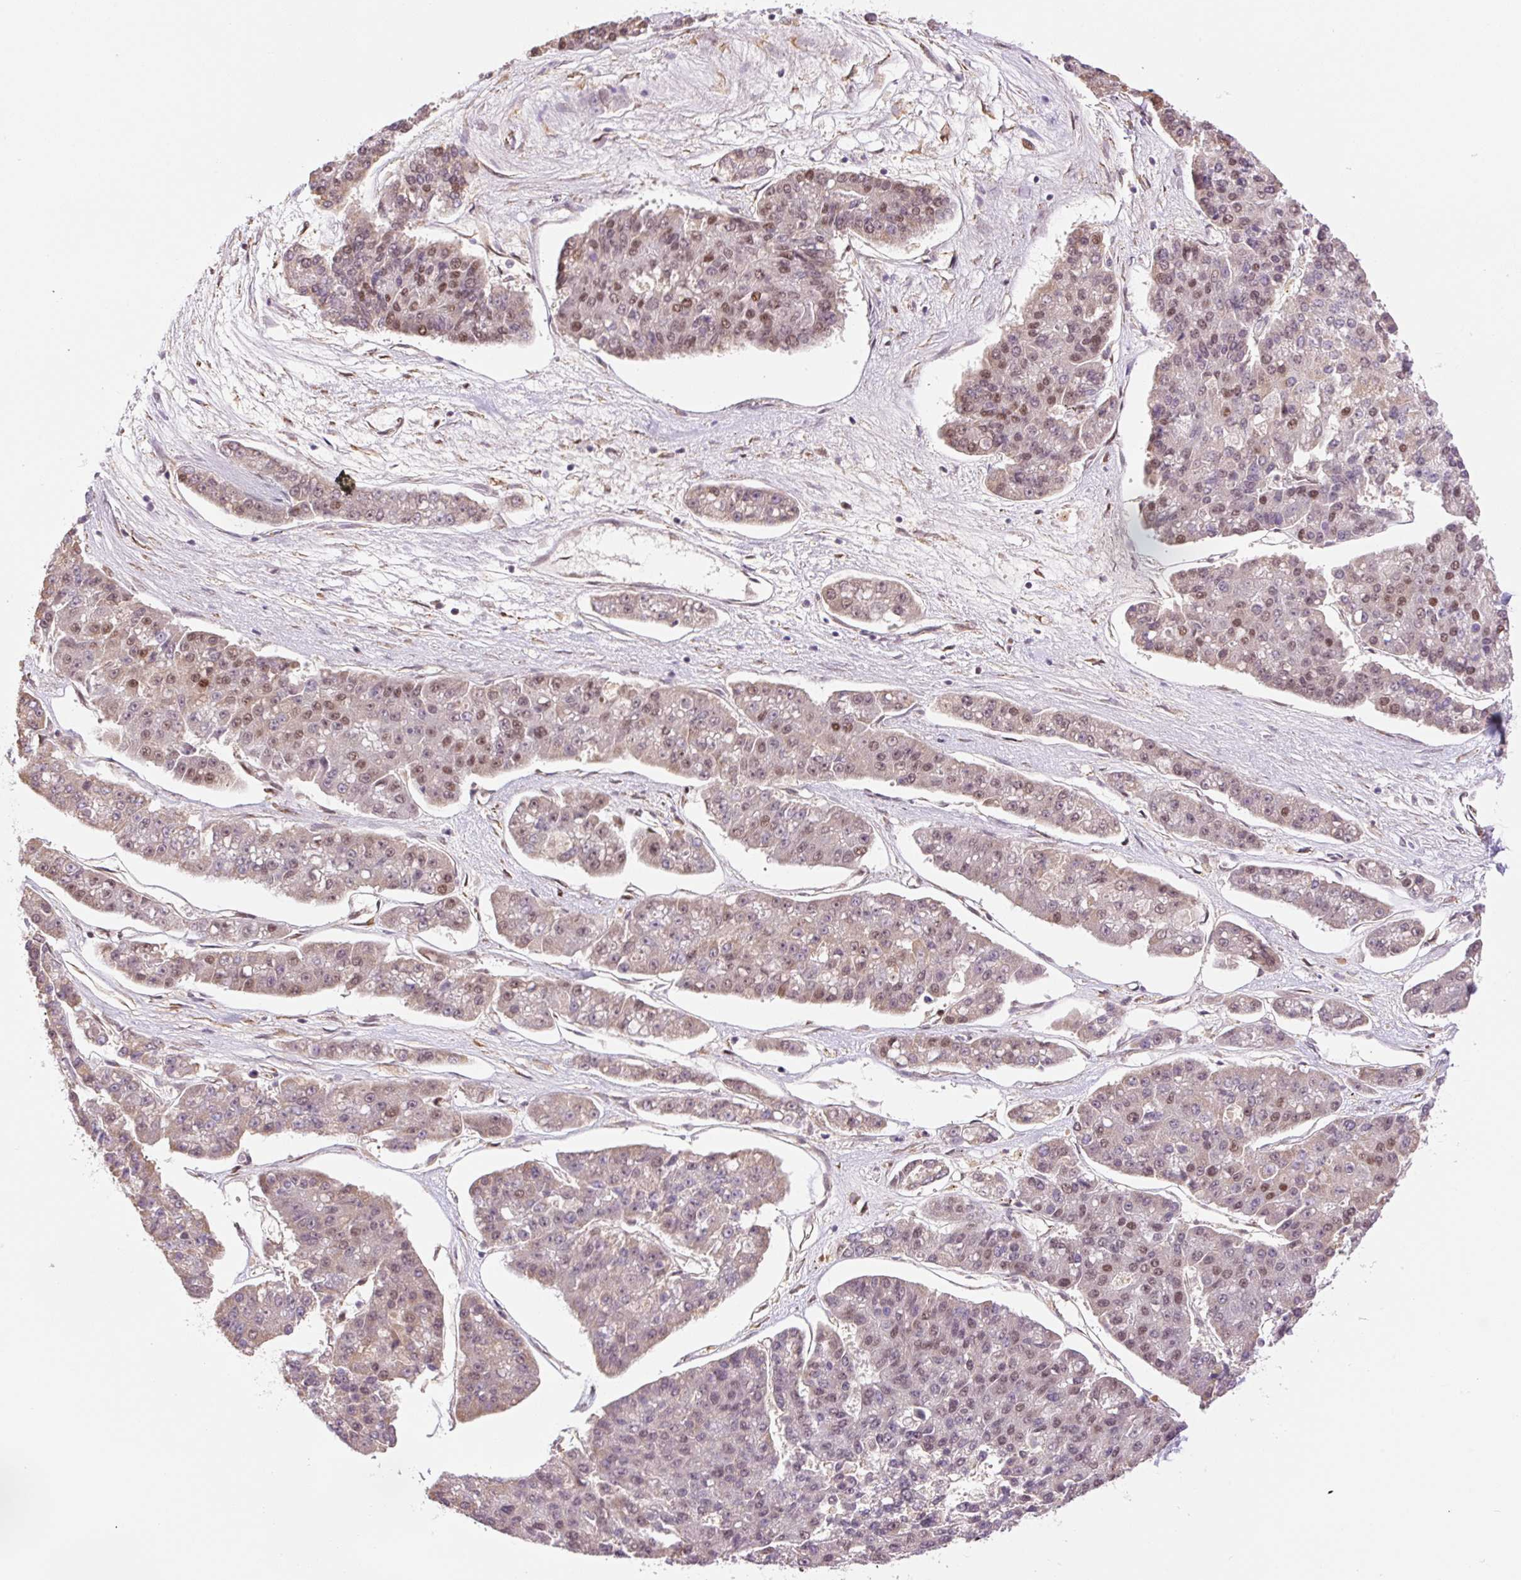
{"staining": {"intensity": "moderate", "quantity": "<25%", "location": "nuclear"}, "tissue": "pancreatic cancer", "cell_type": "Tumor cells", "image_type": "cancer", "snomed": [{"axis": "morphology", "description": "Adenocarcinoma, NOS"}, {"axis": "topography", "description": "Pancreas"}], "caption": "A high-resolution photomicrograph shows IHC staining of pancreatic cancer (adenocarcinoma), which reveals moderate nuclear expression in about <25% of tumor cells. (Brightfield microscopy of DAB IHC at high magnification).", "gene": "INTS8", "patient": {"sex": "male", "age": 50}}